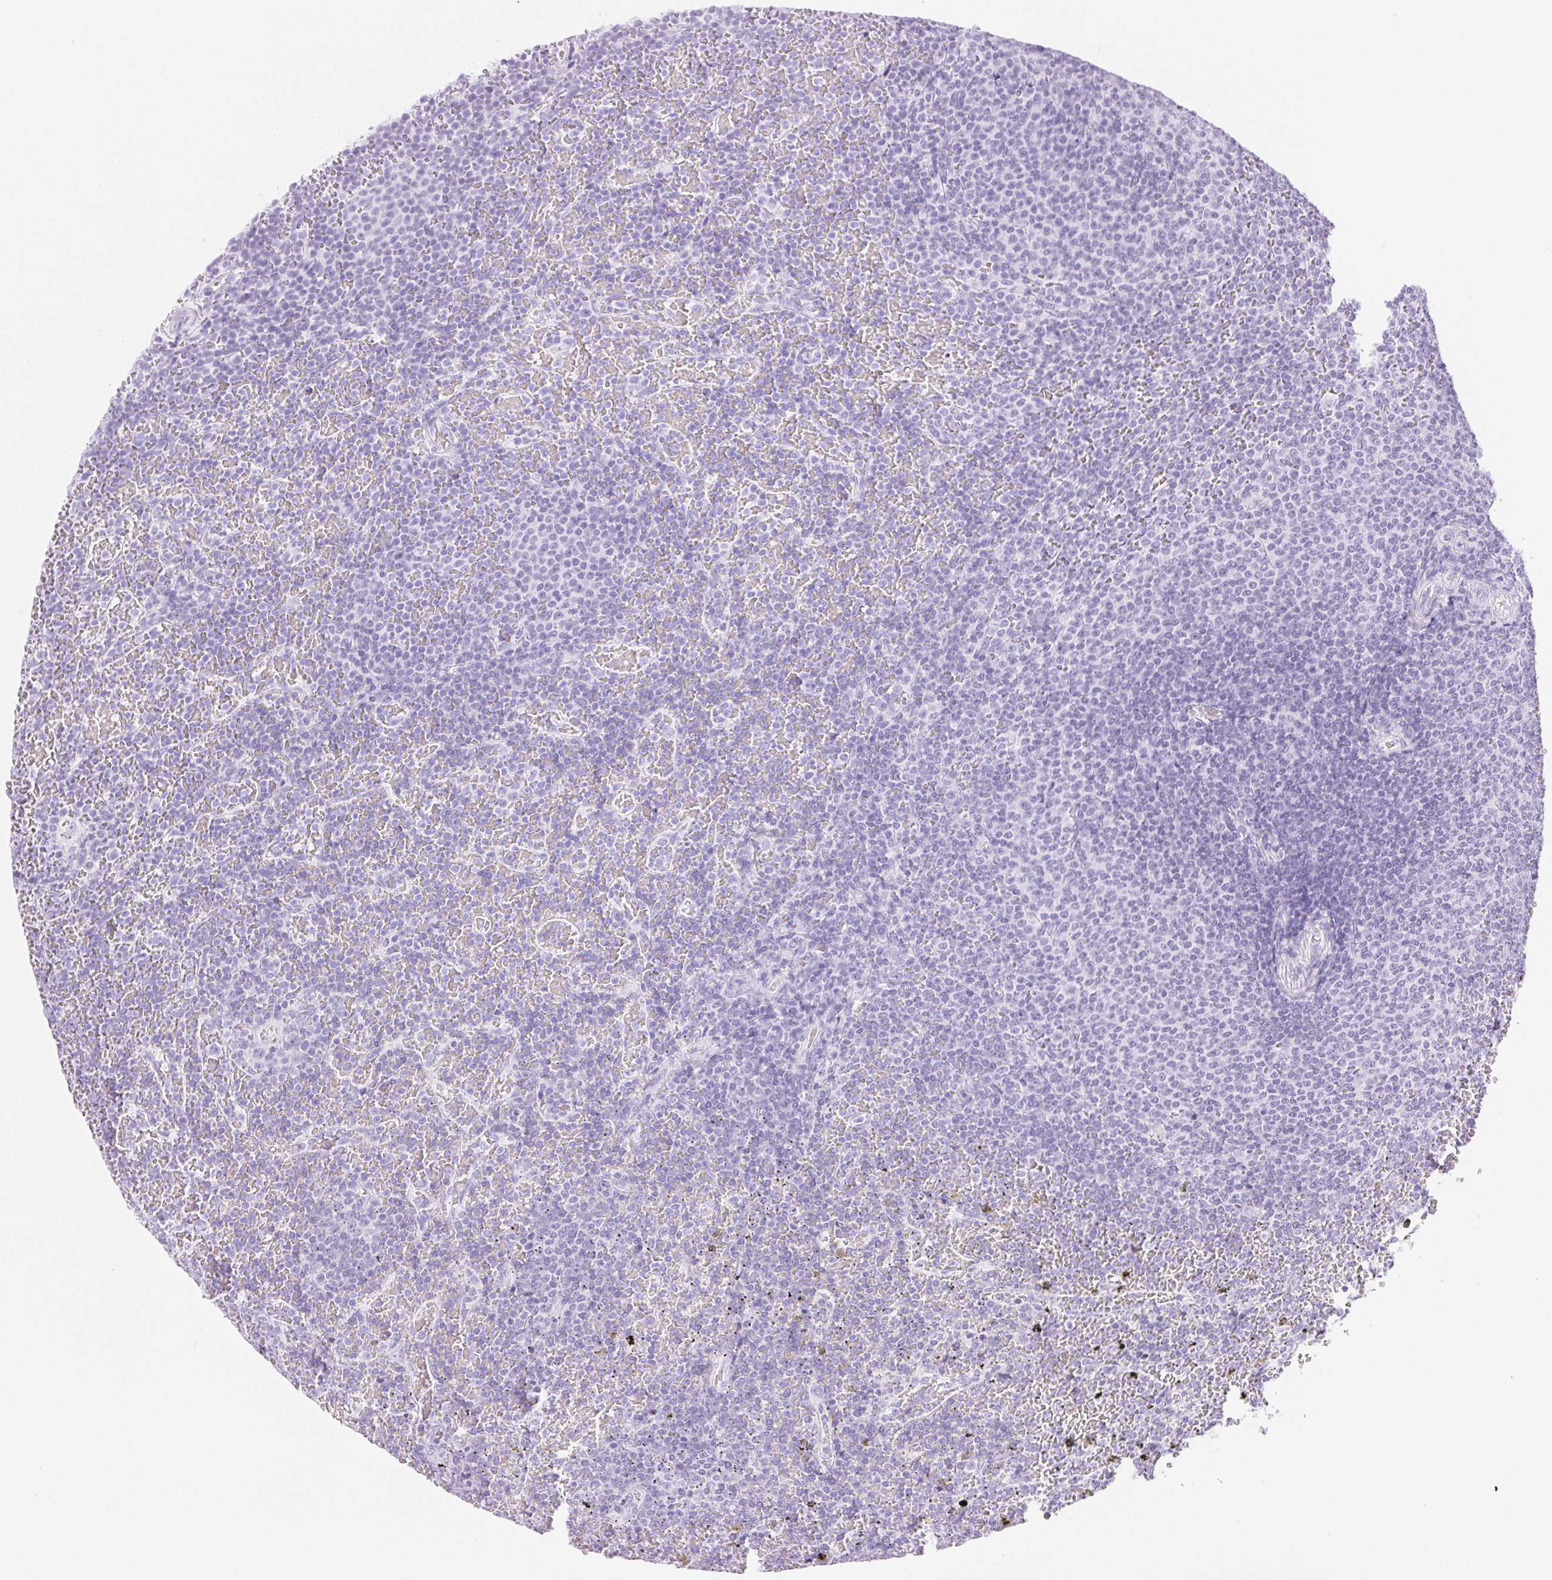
{"staining": {"intensity": "negative", "quantity": "none", "location": "none"}, "tissue": "lymphoma", "cell_type": "Tumor cells", "image_type": "cancer", "snomed": [{"axis": "morphology", "description": "Malignant lymphoma, non-Hodgkin's type, Low grade"}, {"axis": "topography", "description": "Spleen"}], "caption": "Tumor cells show no significant protein expression in low-grade malignant lymphoma, non-Hodgkin's type.", "gene": "CLDN16", "patient": {"sex": "female", "age": 77}}